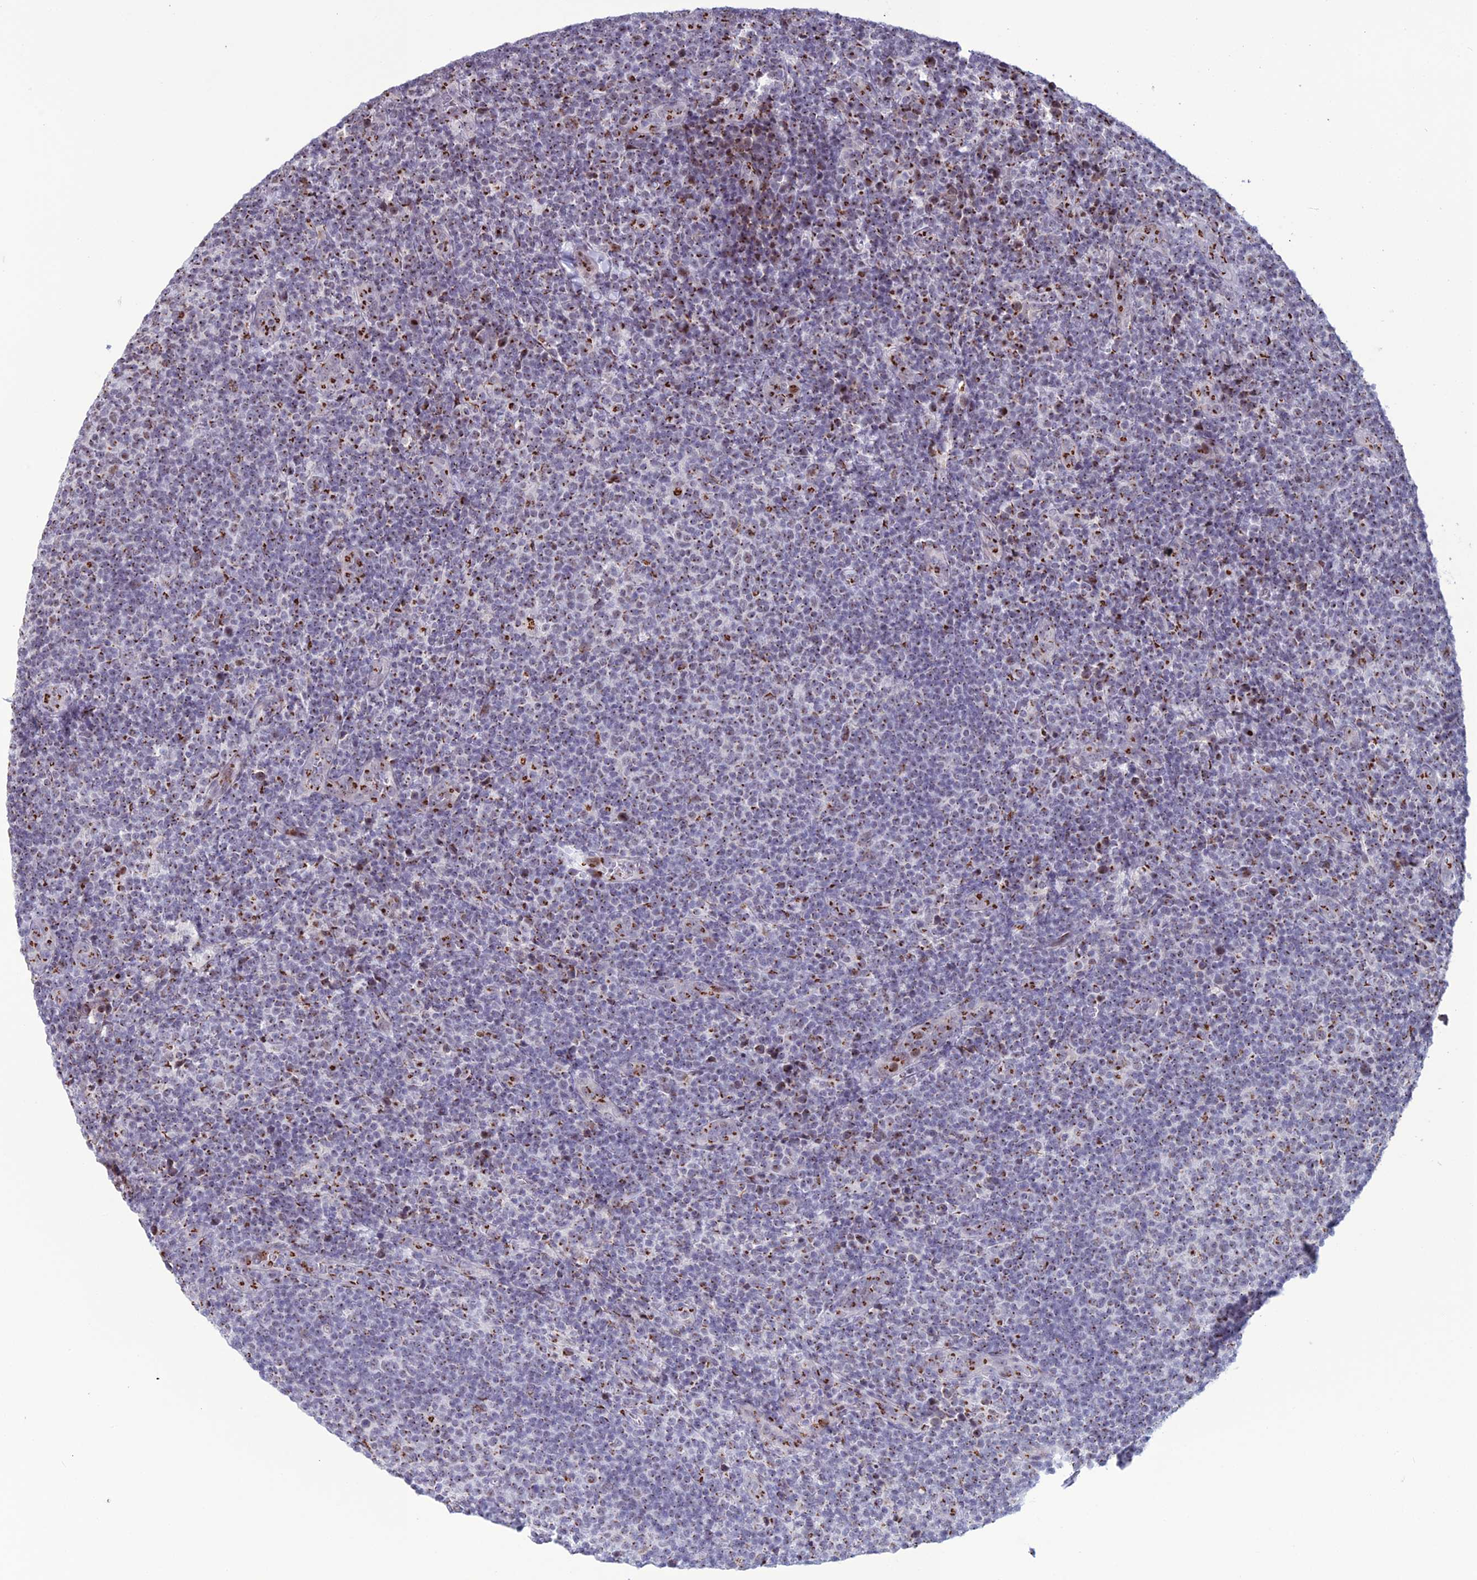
{"staining": {"intensity": "moderate", "quantity": "25%-75%", "location": "cytoplasmic/membranous"}, "tissue": "lymphoma", "cell_type": "Tumor cells", "image_type": "cancer", "snomed": [{"axis": "morphology", "description": "Malignant lymphoma, non-Hodgkin's type, Low grade"}, {"axis": "topography", "description": "Lymph node"}], "caption": "A brown stain highlights moderate cytoplasmic/membranous positivity of a protein in lymphoma tumor cells. (DAB (3,3'-diaminobenzidine) = brown stain, brightfield microscopy at high magnification).", "gene": "PLEKHA4", "patient": {"sex": "male", "age": 66}}